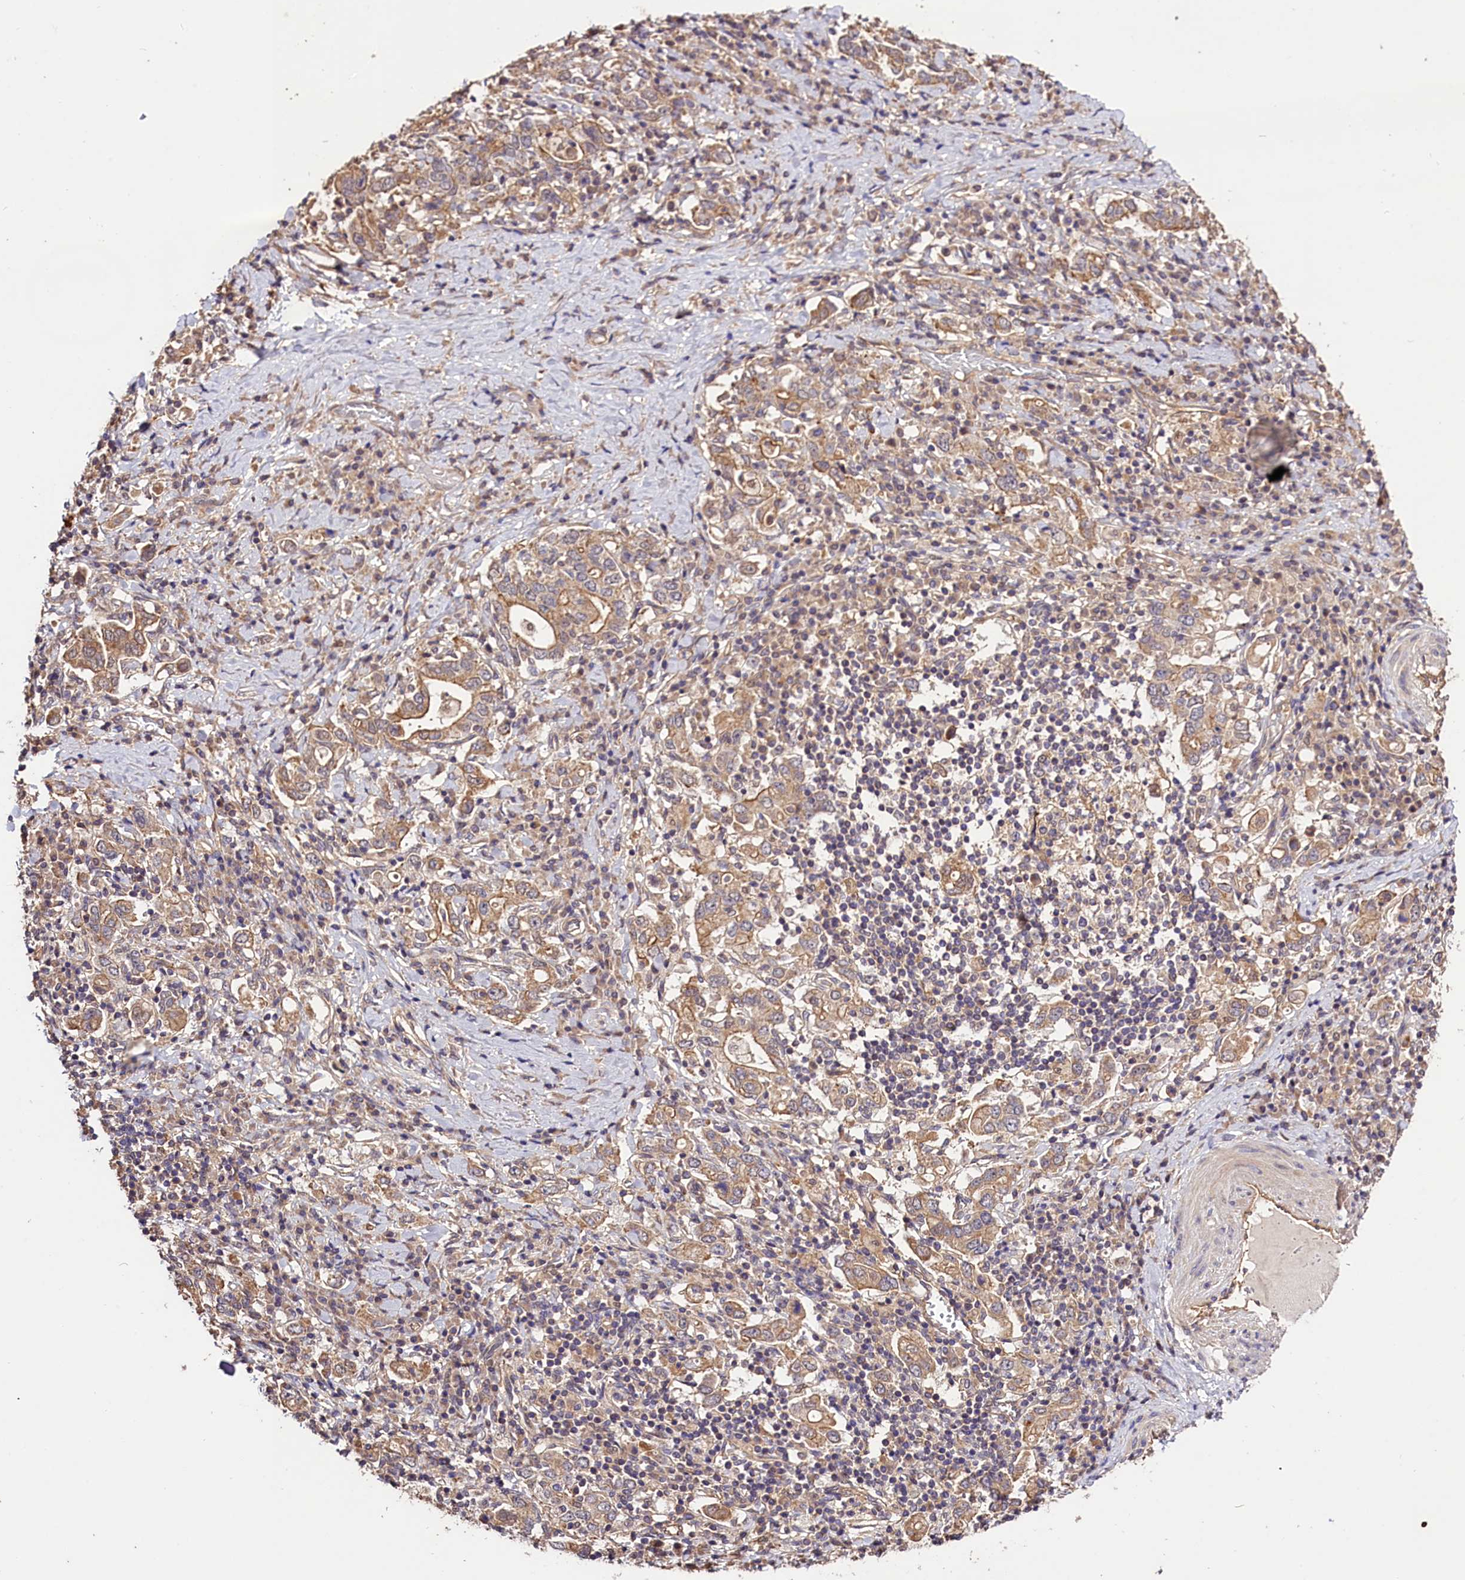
{"staining": {"intensity": "moderate", "quantity": ">75%", "location": "cytoplasmic/membranous"}, "tissue": "stomach cancer", "cell_type": "Tumor cells", "image_type": "cancer", "snomed": [{"axis": "morphology", "description": "Adenocarcinoma, NOS"}, {"axis": "topography", "description": "Stomach, upper"}, {"axis": "topography", "description": "Stomach"}], "caption": "Moderate cytoplasmic/membranous protein staining is seen in approximately >75% of tumor cells in adenocarcinoma (stomach).", "gene": "CES3", "patient": {"sex": "male", "age": 62}}